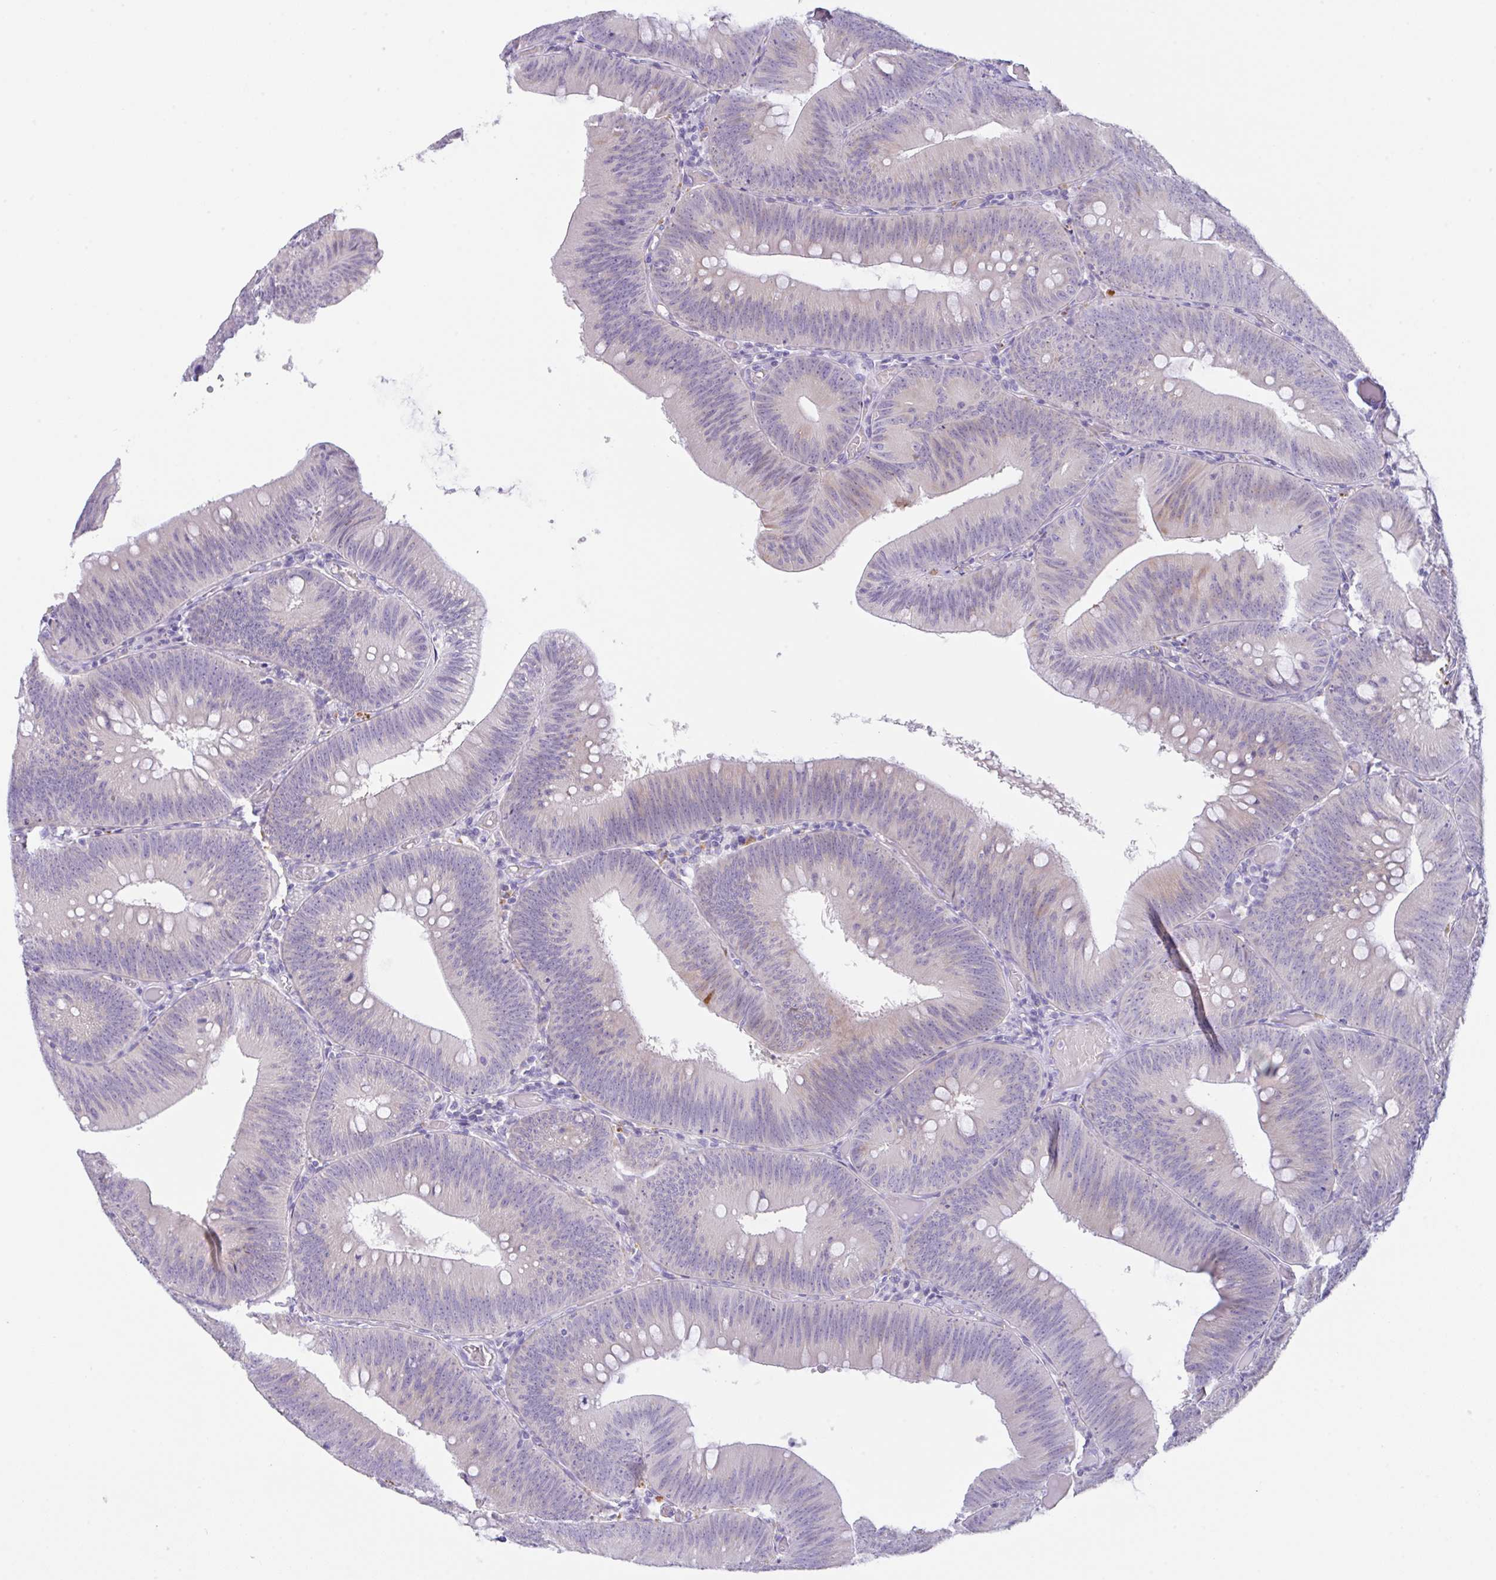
{"staining": {"intensity": "negative", "quantity": "none", "location": "none"}, "tissue": "colorectal cancer", "cell_type": "Tumor cells", "image_type": "cancer", "snomed": [{"axis": "morphology", "description": "Adenocarcinoma, NOS"}, {"axis": "topography", "description": "Colon"}], "caption": "Colorectal cancer (adenocarcinoma) stained for a protein using immunohistochemistry (IHC) shows no staining tumor cells.", "gene": "TRAF4", "patient": {"sex": "male", "age": 84}}